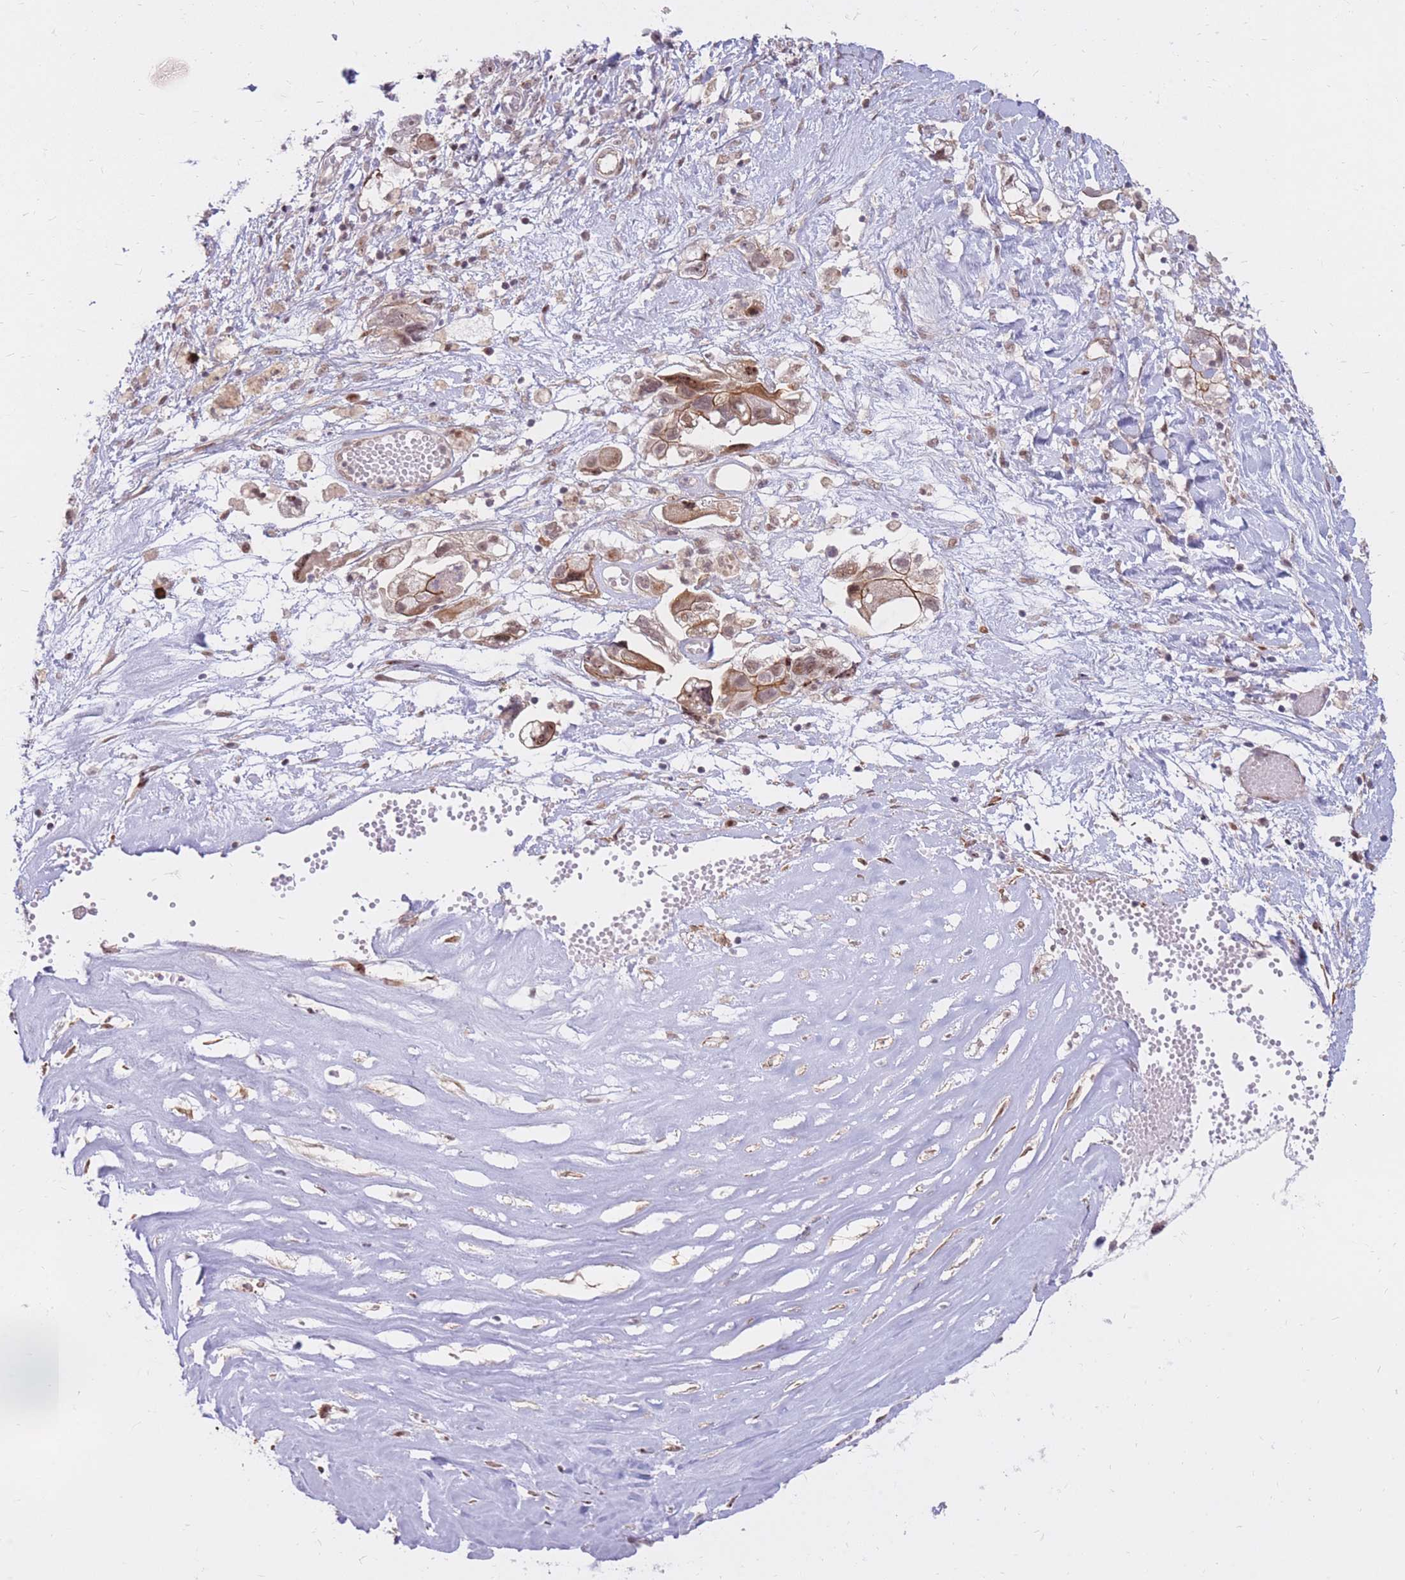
{"staining": {"intensity": "weak", "quantity": "25%-75%", "location": "cytoplasmic/membranous,nuclear"}, "tissue": "ovarian cancer", "cell_type": "Tumor cells", "image_type": "cancer", "snomed": [{"axis": "morphology", "description": "Carcinoma, NOS"}, {"axis": "morphology", "description": "Cystadenocarcinoma, serous, NOS"}, {"axis": "topography", "description": "Ovary"}], "caption": "This image reveals ovarian cancer stained with IHC to label a protein in brown. The cytoplasmic/membranous and nuclear of tumor cells show weak positivity for the protein. Nuclei are counter-stained blue.", "gene": "ERICH6B", "patient": {"sex": "female", "age": 69}}